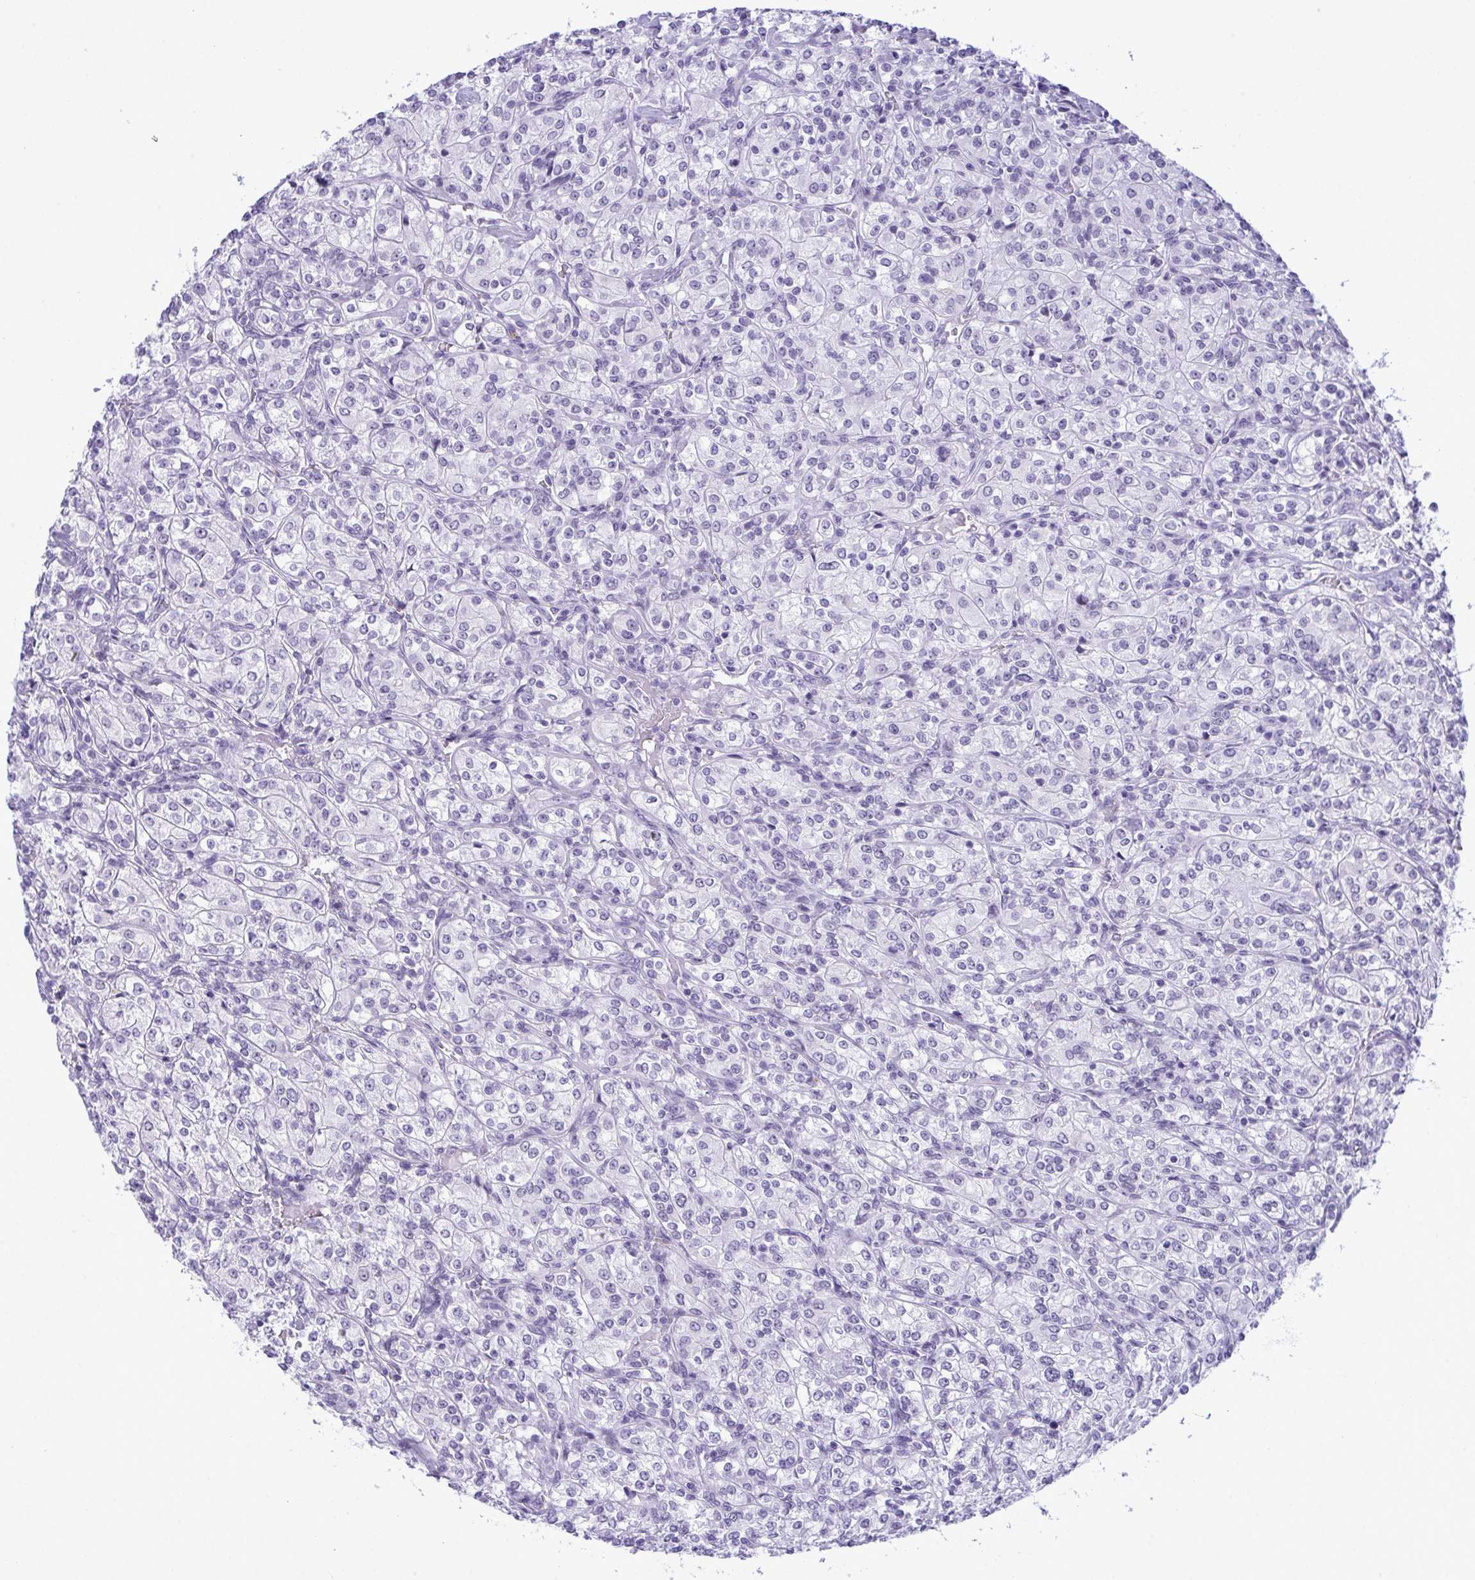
{"staining": {"intensity": "negative", "quantity": "none", "location": "none"}, "tissue": "renal cancer", "cell_type": "Tumor cells", "image_type": "cancer", "snomed": [{"axis": "morphology", "description": "Adenocarcinoma, NOS"}, {"axis": "topography", "description": "Kidney"}], "caption": "This is an immunohistochemistry photomicrograph of renal cancer. There is no positivity in tumor cells.", "gene": "ELN", "patient": {"sex": "male", "age": 77}}